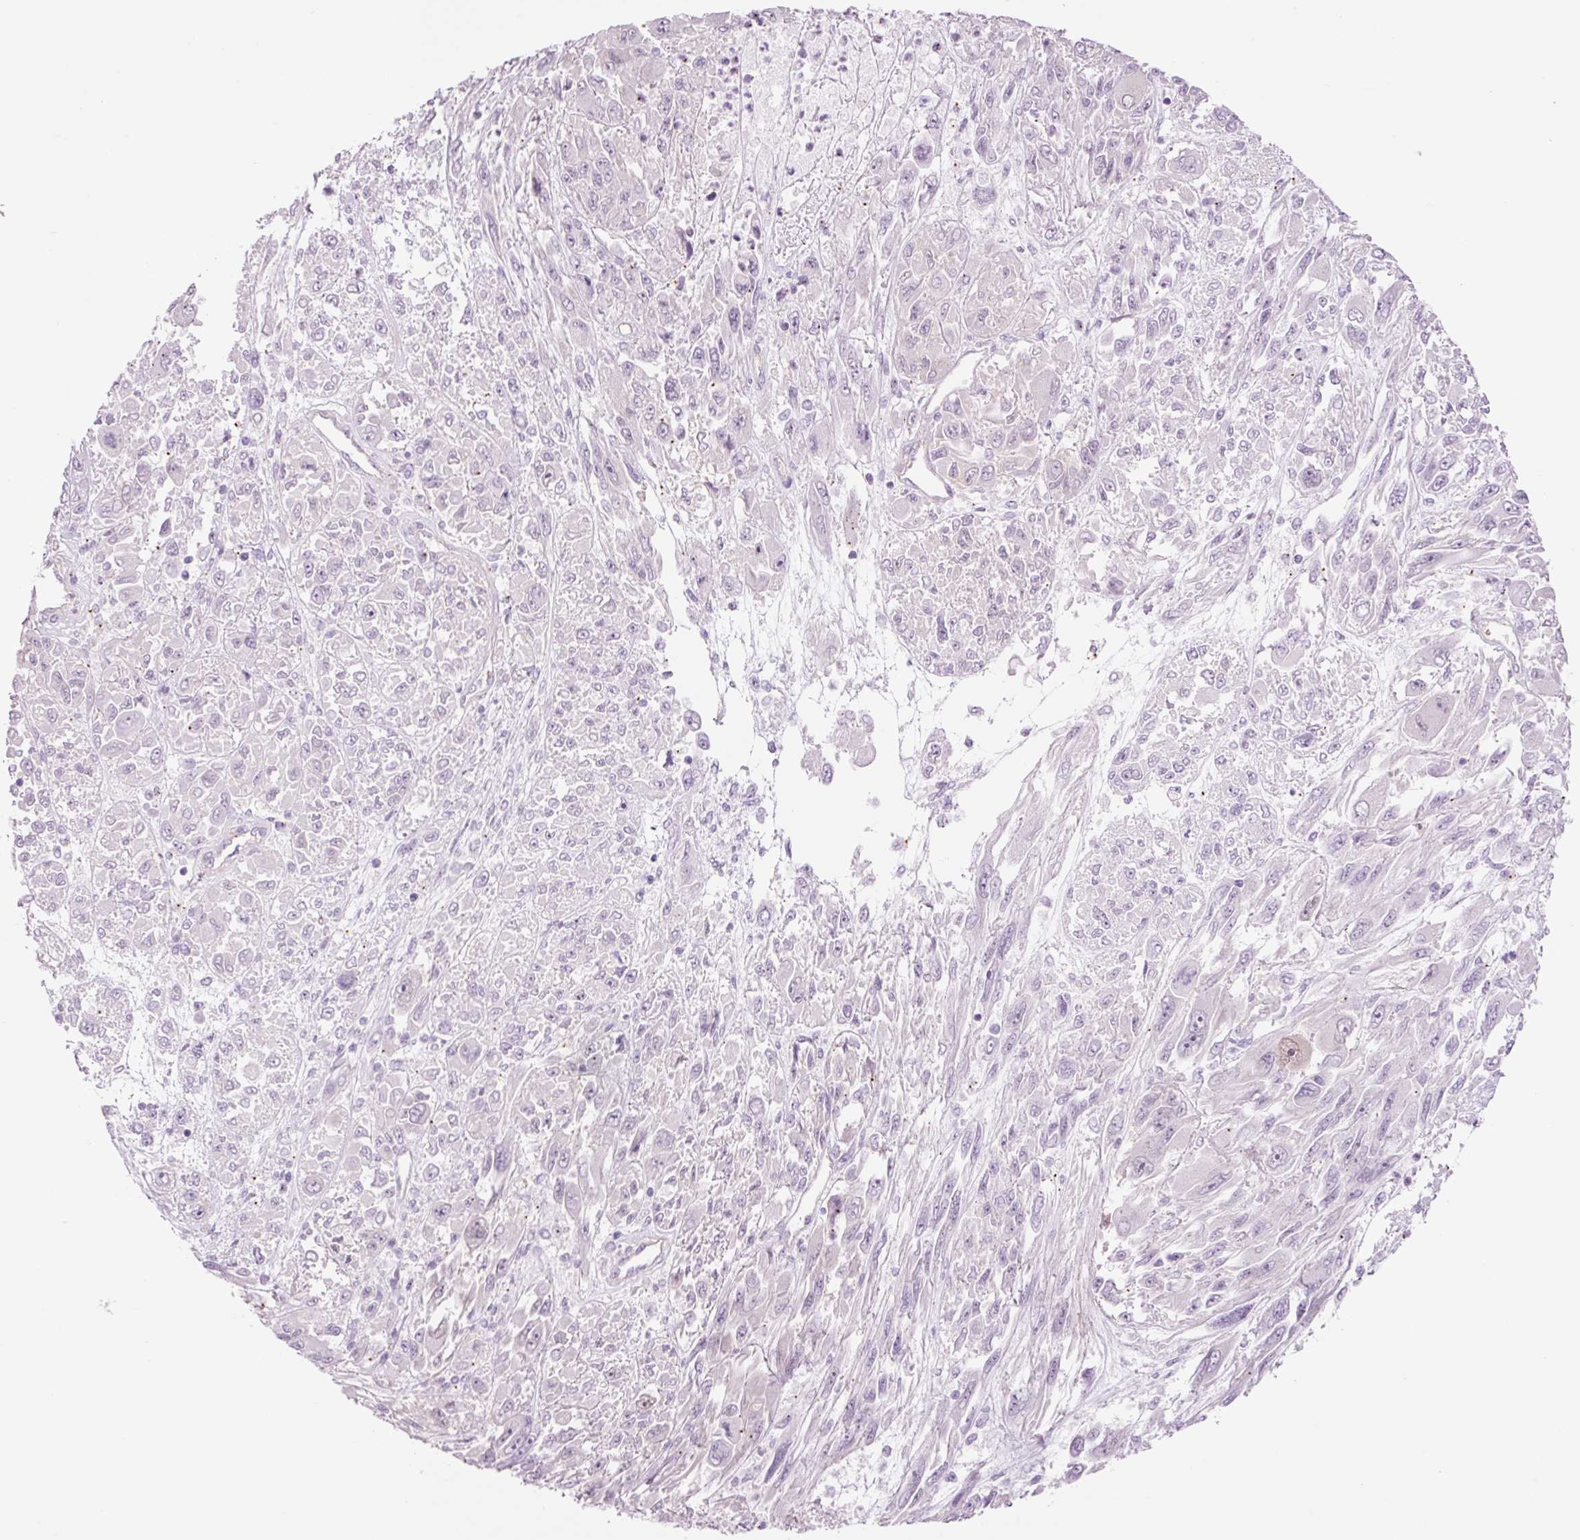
{"staining": {"intensity": "negative", "quantity": "none", "location": "none"}, "tissue": "melanoma", "cell_type": "Tumor cells", "image_type": "cancer", "snomed": [{"axis": "morphology", "description": "Malignant melanoma, NOS"}, {"axis": "topography", "description": "Skin"}], "caption": "An IHC histopathology image of malignant melanoma is shown. There is no staining in tumor cells of malignant melanoma.", "gene": "HSPA4L", "patient": {"sex": "female", "age": 91}}